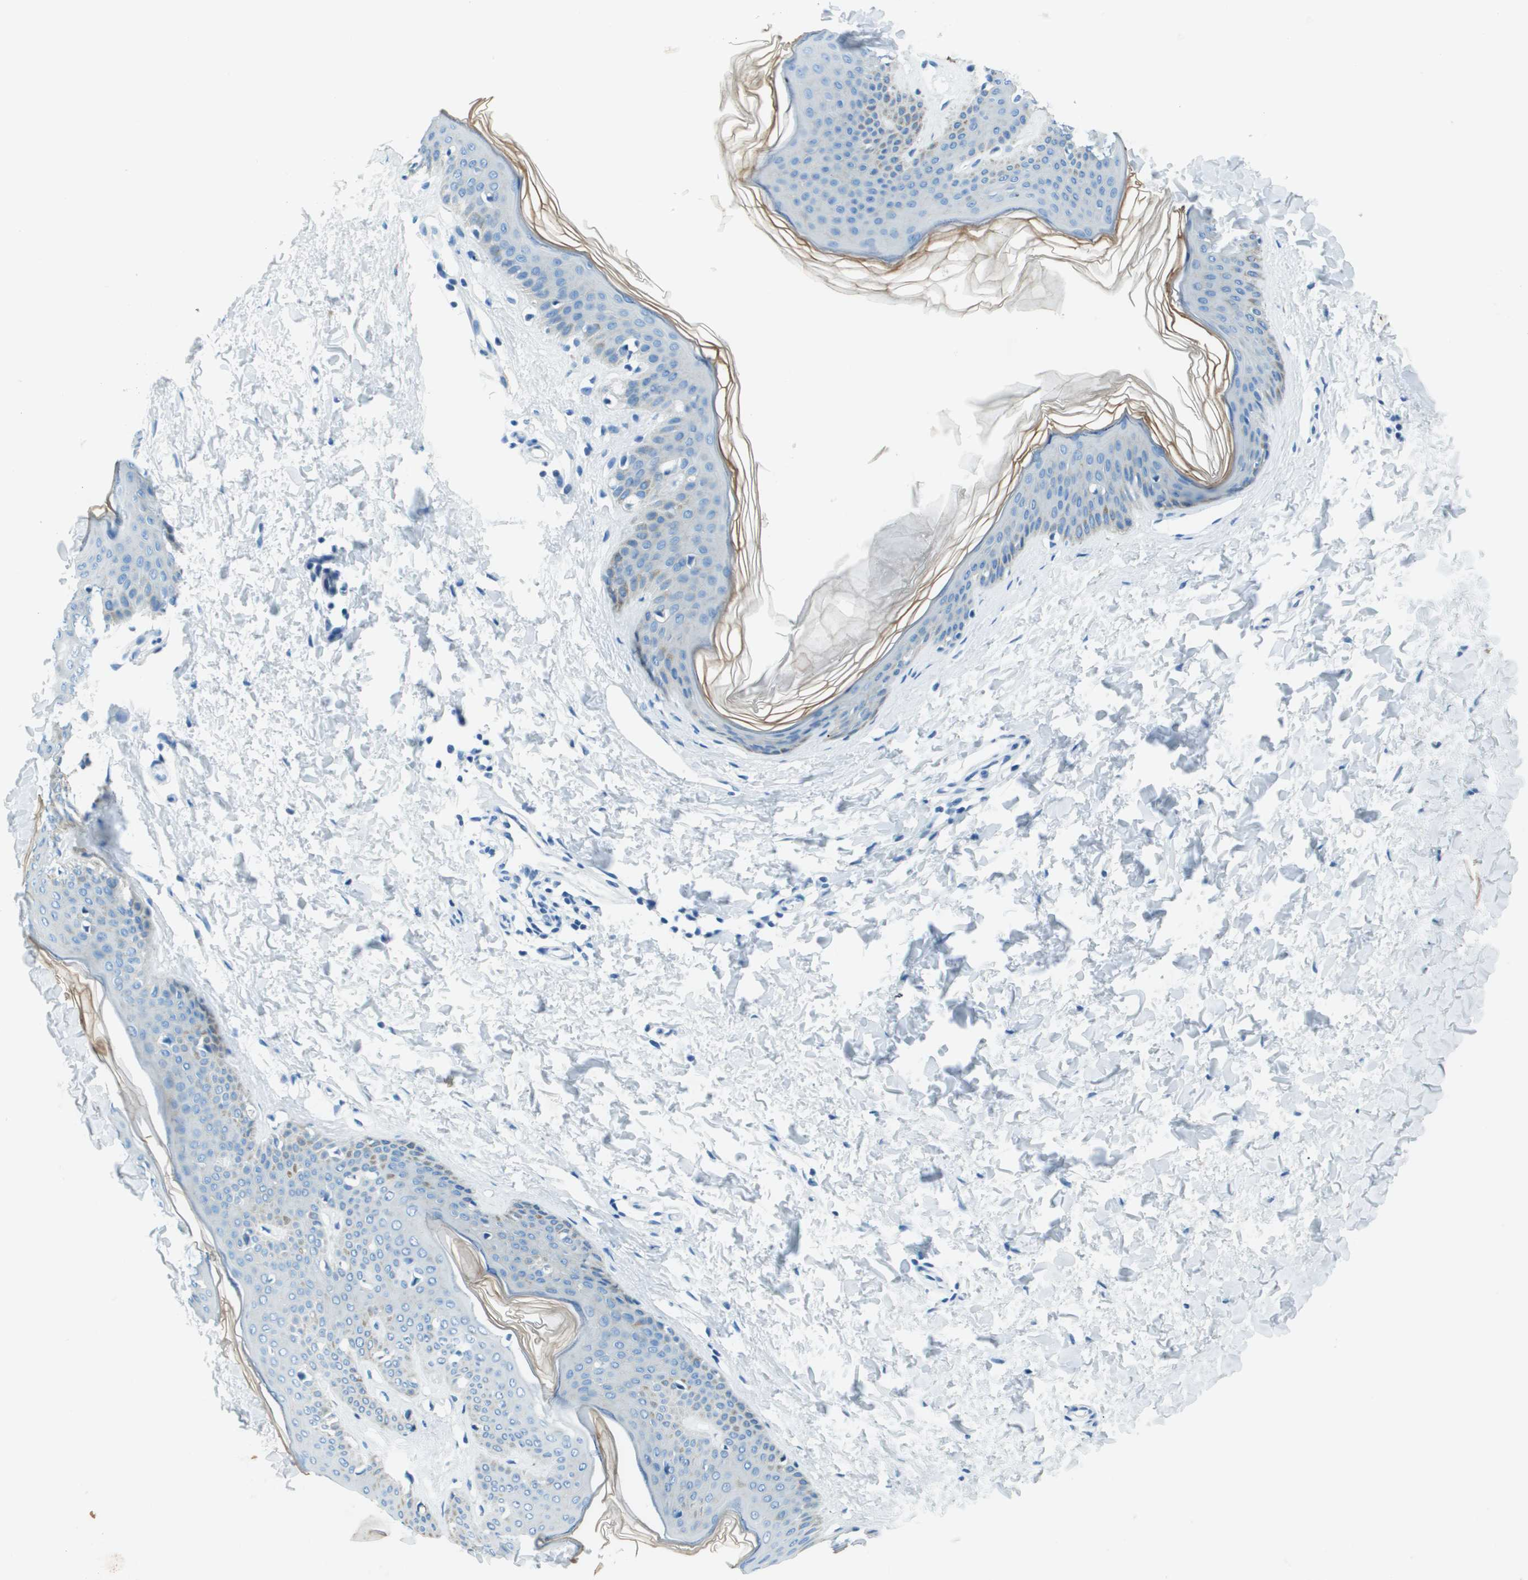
{"staining": {"intensity": "negative", "quantity": "none", "location": "none"}, "tissue": "skin", "cell_type": "Fibroblasts", "image_type": "normal", "snomed": [{"axis": "morphology", "description": "Normal tissue, NOS"}, {"axis": "topography", "description": "Skin"}], "caption": "This is an immunohistochemistry histopathology image of unremarkable human skin. There is no positivity in fibroblasts.", "gene": "SLC16A10", "patient": {"sex": "female", "age": 17}}